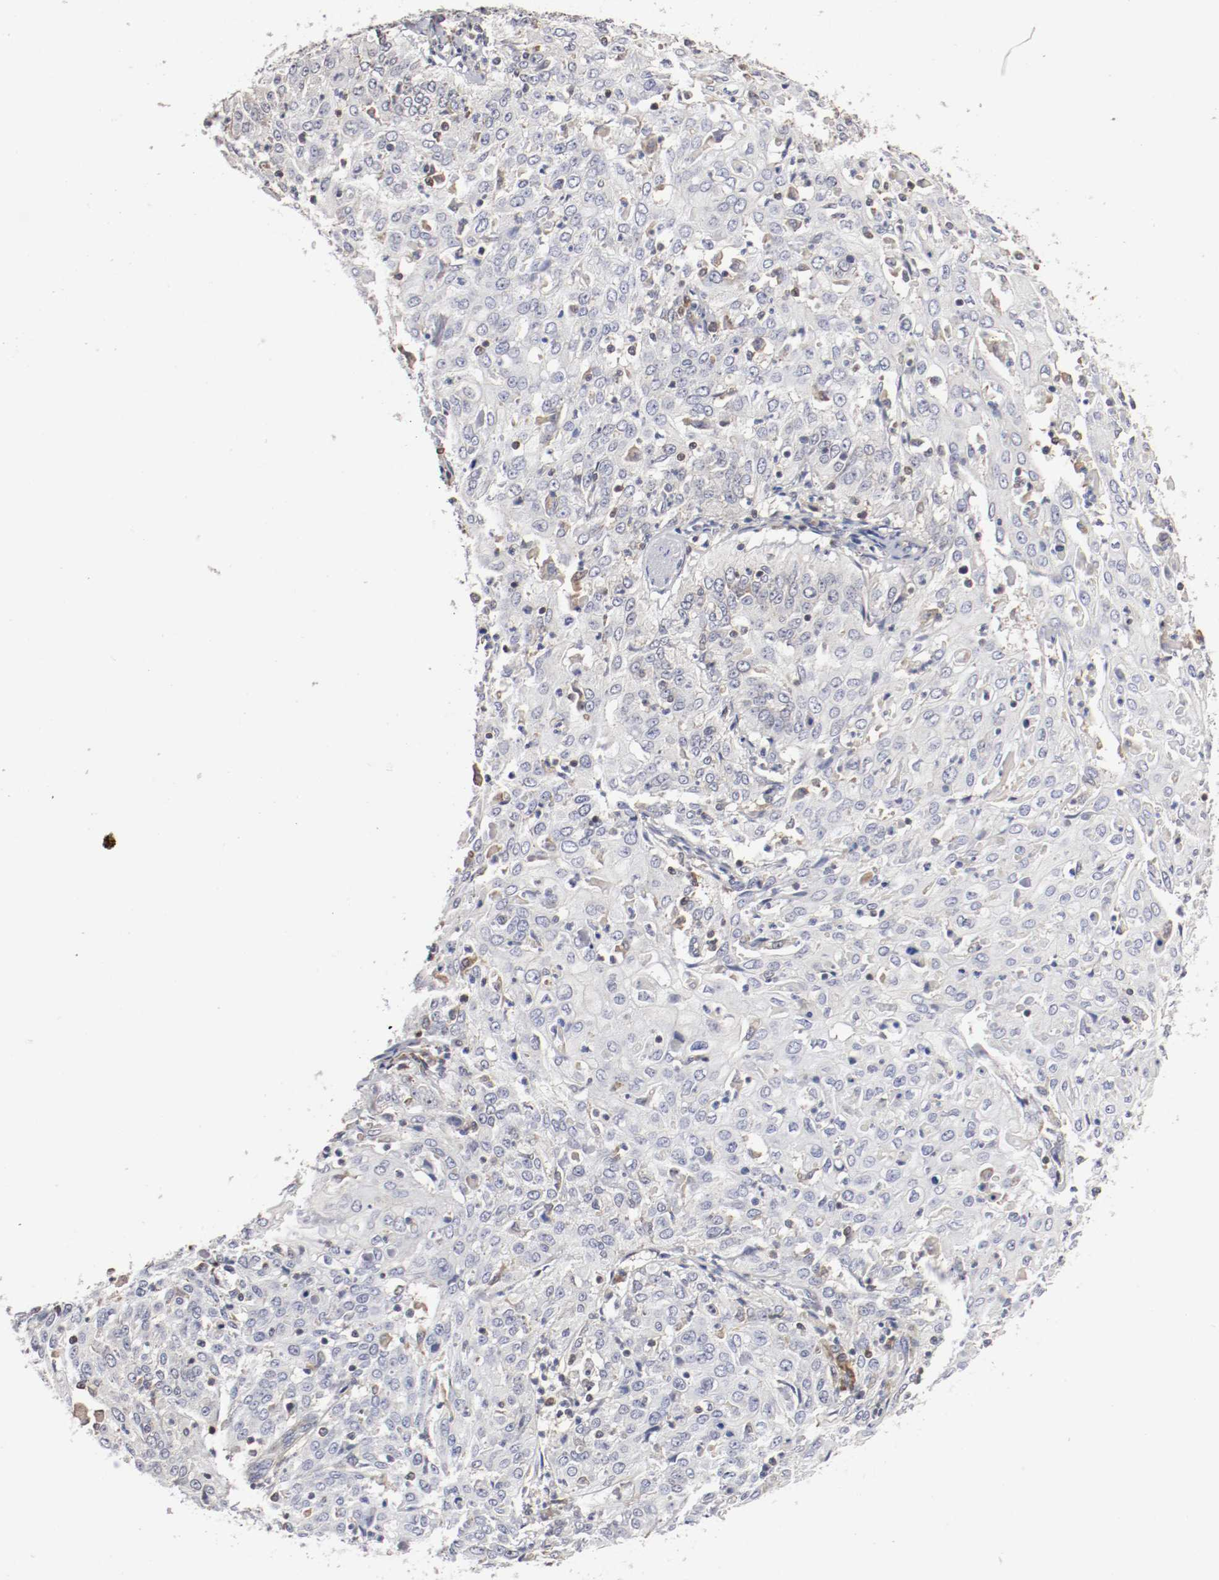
{"staining": {"intensity": "negative", "quantity": "none", "location": "none"}, "tissue": "cervical cancer", "cell_type": "Tumor cells", "image_type": "cancer", "snomed": [{"axis": "morphology", "description": "Squamous cell carcinoma, NOS"}, {"axis": "topography", "description": "Cervix"}], "caption": "This is an IHC image of human cervical cancer (squamous cell carcinoma). There is no expression in tumor cells.", "gene": "CDK6", "patient": {"sex": "female", "age": 39}}